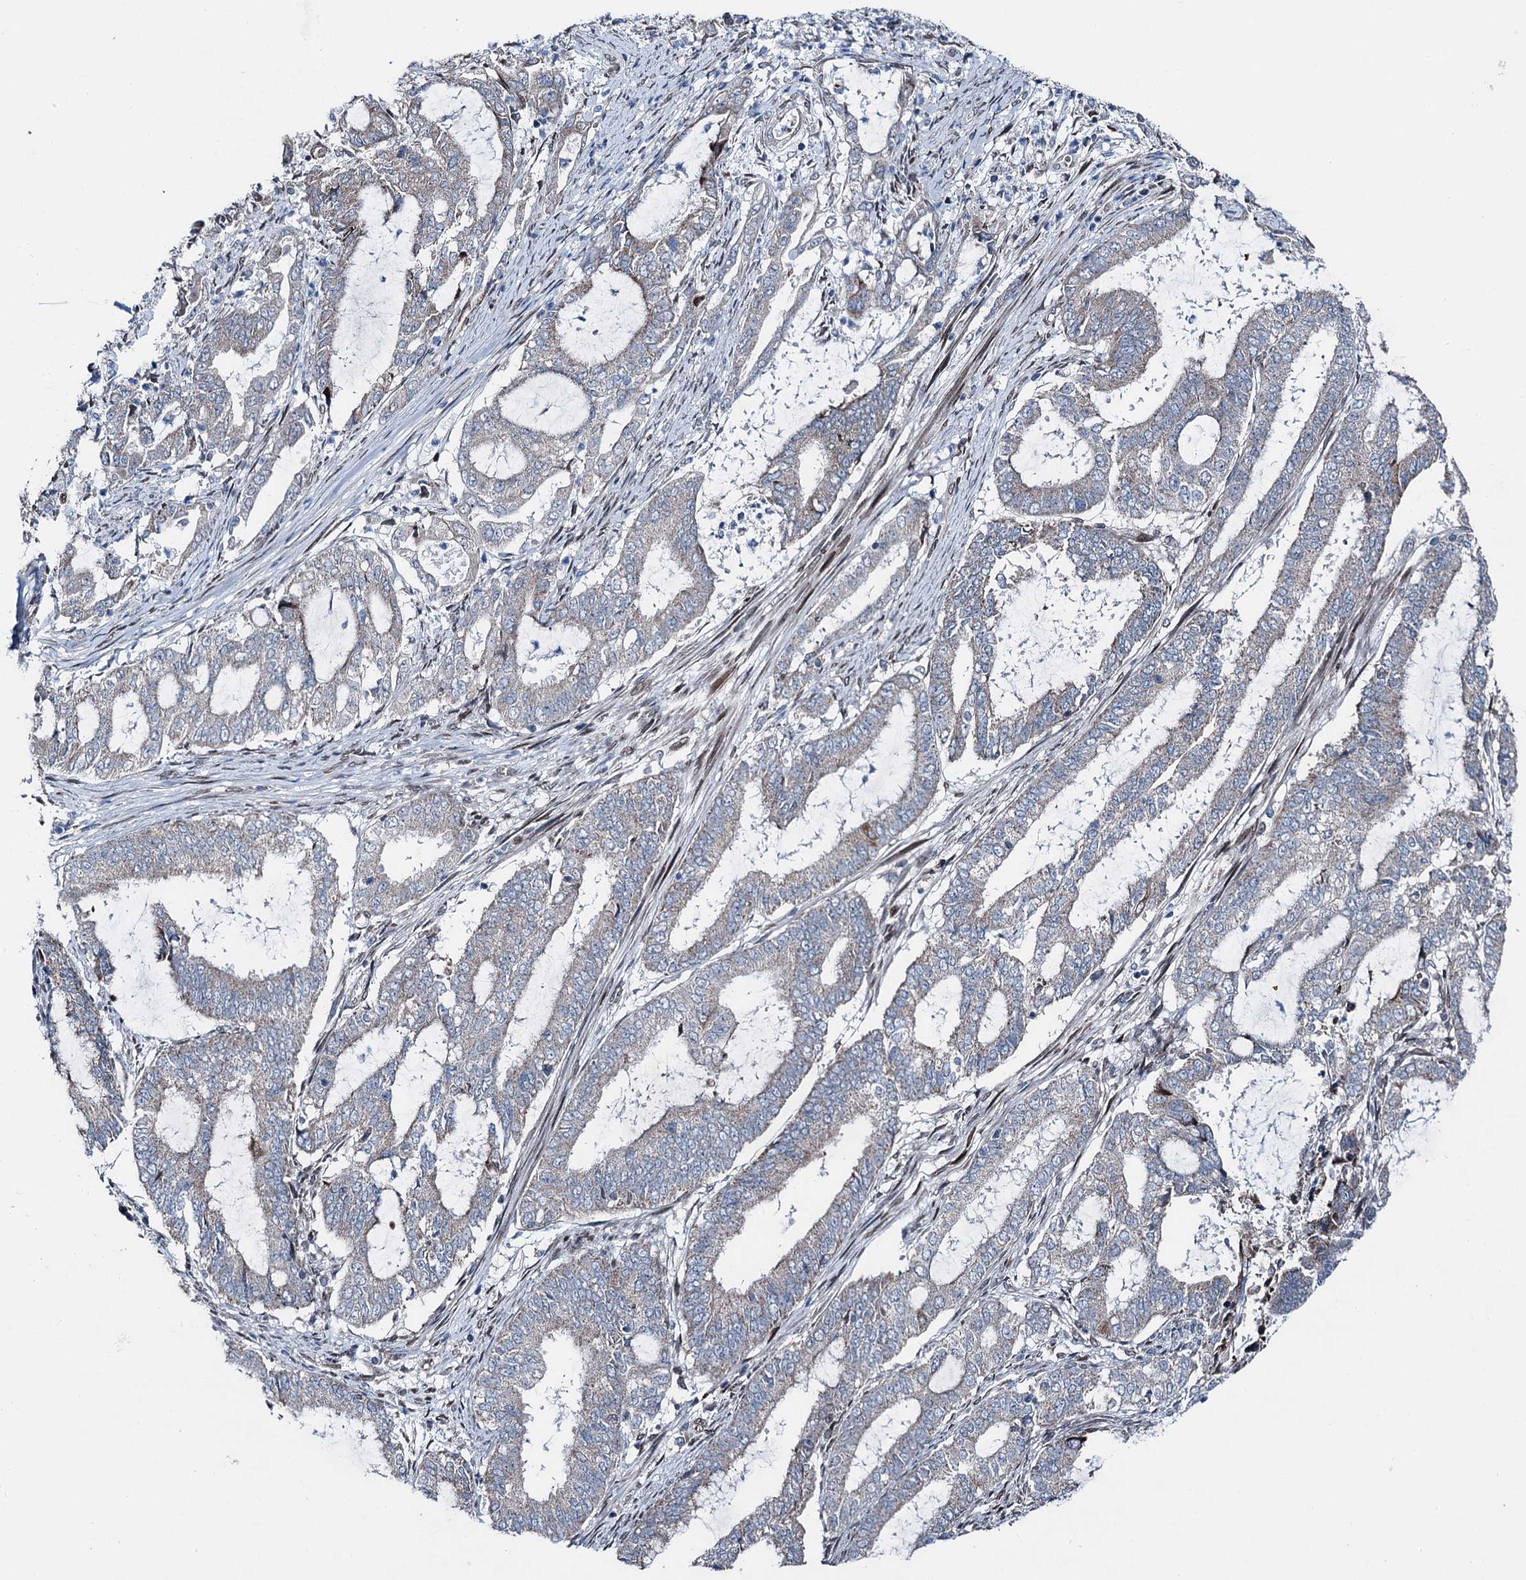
{"staining": {"intensity": "weak", "quantity": "<25%", "location": "cytoplasmic/membranous"}, "tissue": "endometrial cancer", "cell_type": "Tumor cells", "image_type": "cancer", "snomed": [{"axis": "morphology", "description": "Adenocarcinoma, NOS"}, {"axis": "topography", "description": "Endometrium"}], "caption": "High power microscopy photomicrograph of an immunohistochemistry (IHC) image of adenocarcinoma (endometrial), revealing no significant staining in tumor cells.", "gene": "MRPL14", "patient": {"sex": "female", "age": 51}}